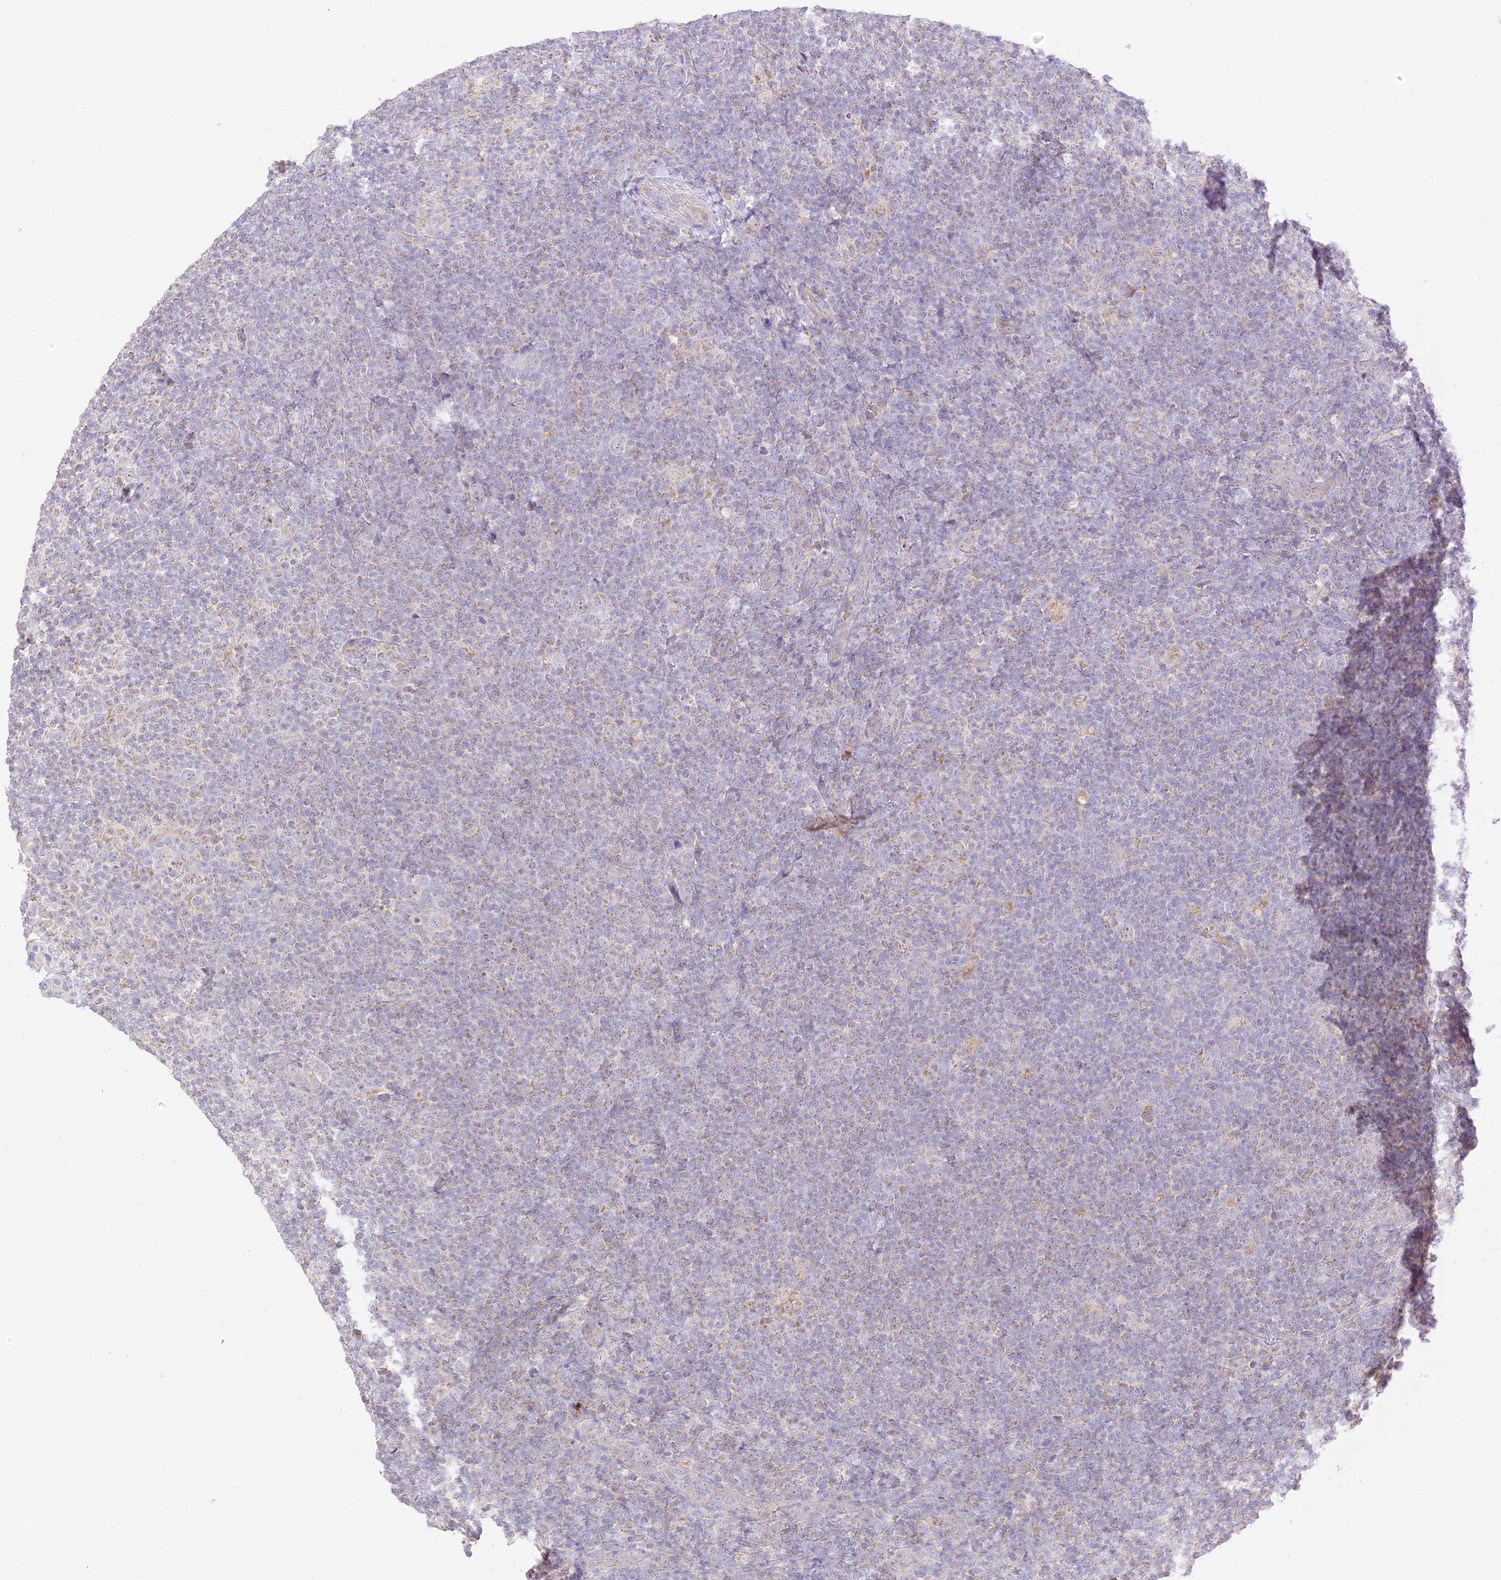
{"staining": {"intensity": "negative", "quantity": "none", "location": "none"}, "tissue": "lymphoma", "cell_type": "Tumor cells", "image_type": "cancer", "snomed": [{"axis": "morphology", "description": "Hodgkin's disease, NOS"}, {"axis": "topography", "description": "Lymph node"}], "caption": "Immunohistochemistry of Hodgkin's disease shows no staining in tumor cells.", "gene": "LRRC15", "patient": {"sex": "female", "age": 57}}